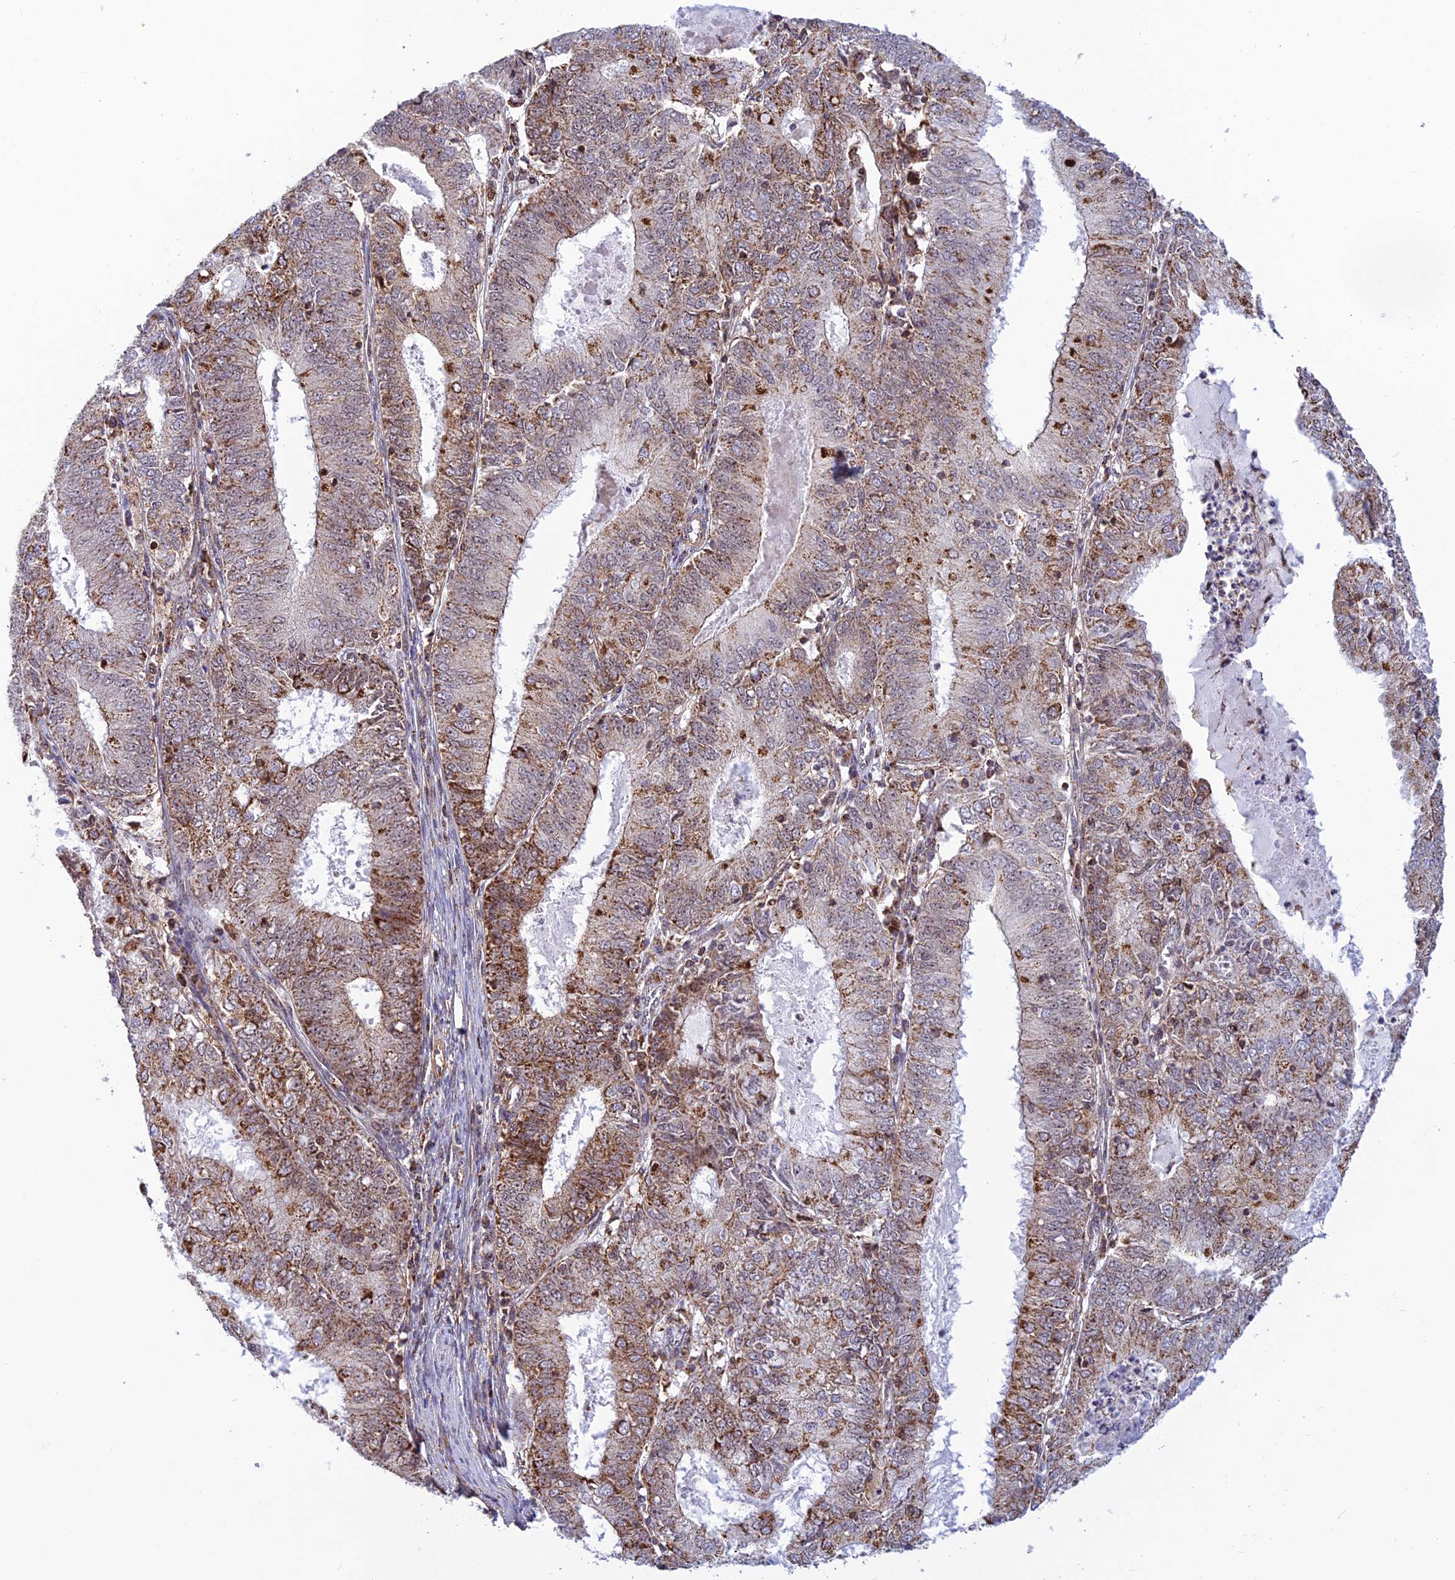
{"staining": {"intensity": "moderate", "quantity": ">75%", "location": "cytoplasmic/membranous"}, "tissue": "endometrial cancer", "cell_type": "Tumor cells", "image_type": "cancer", "snomed": [{"axis": "morphology", "description": "Adenocarcinoma, NOS"}, {"axis": "topography", "description": "Endometrium"}], "caption": "High-power microscopy captured an immunohistochemistry (IHC) image of adenocarcinoma (endometrial), revealing moderate cytoplasmic/membranous expression in approximately >75% of tumor cells.", "gene": "POLR1G", "patient": {"sex": "female", "age": 57}}